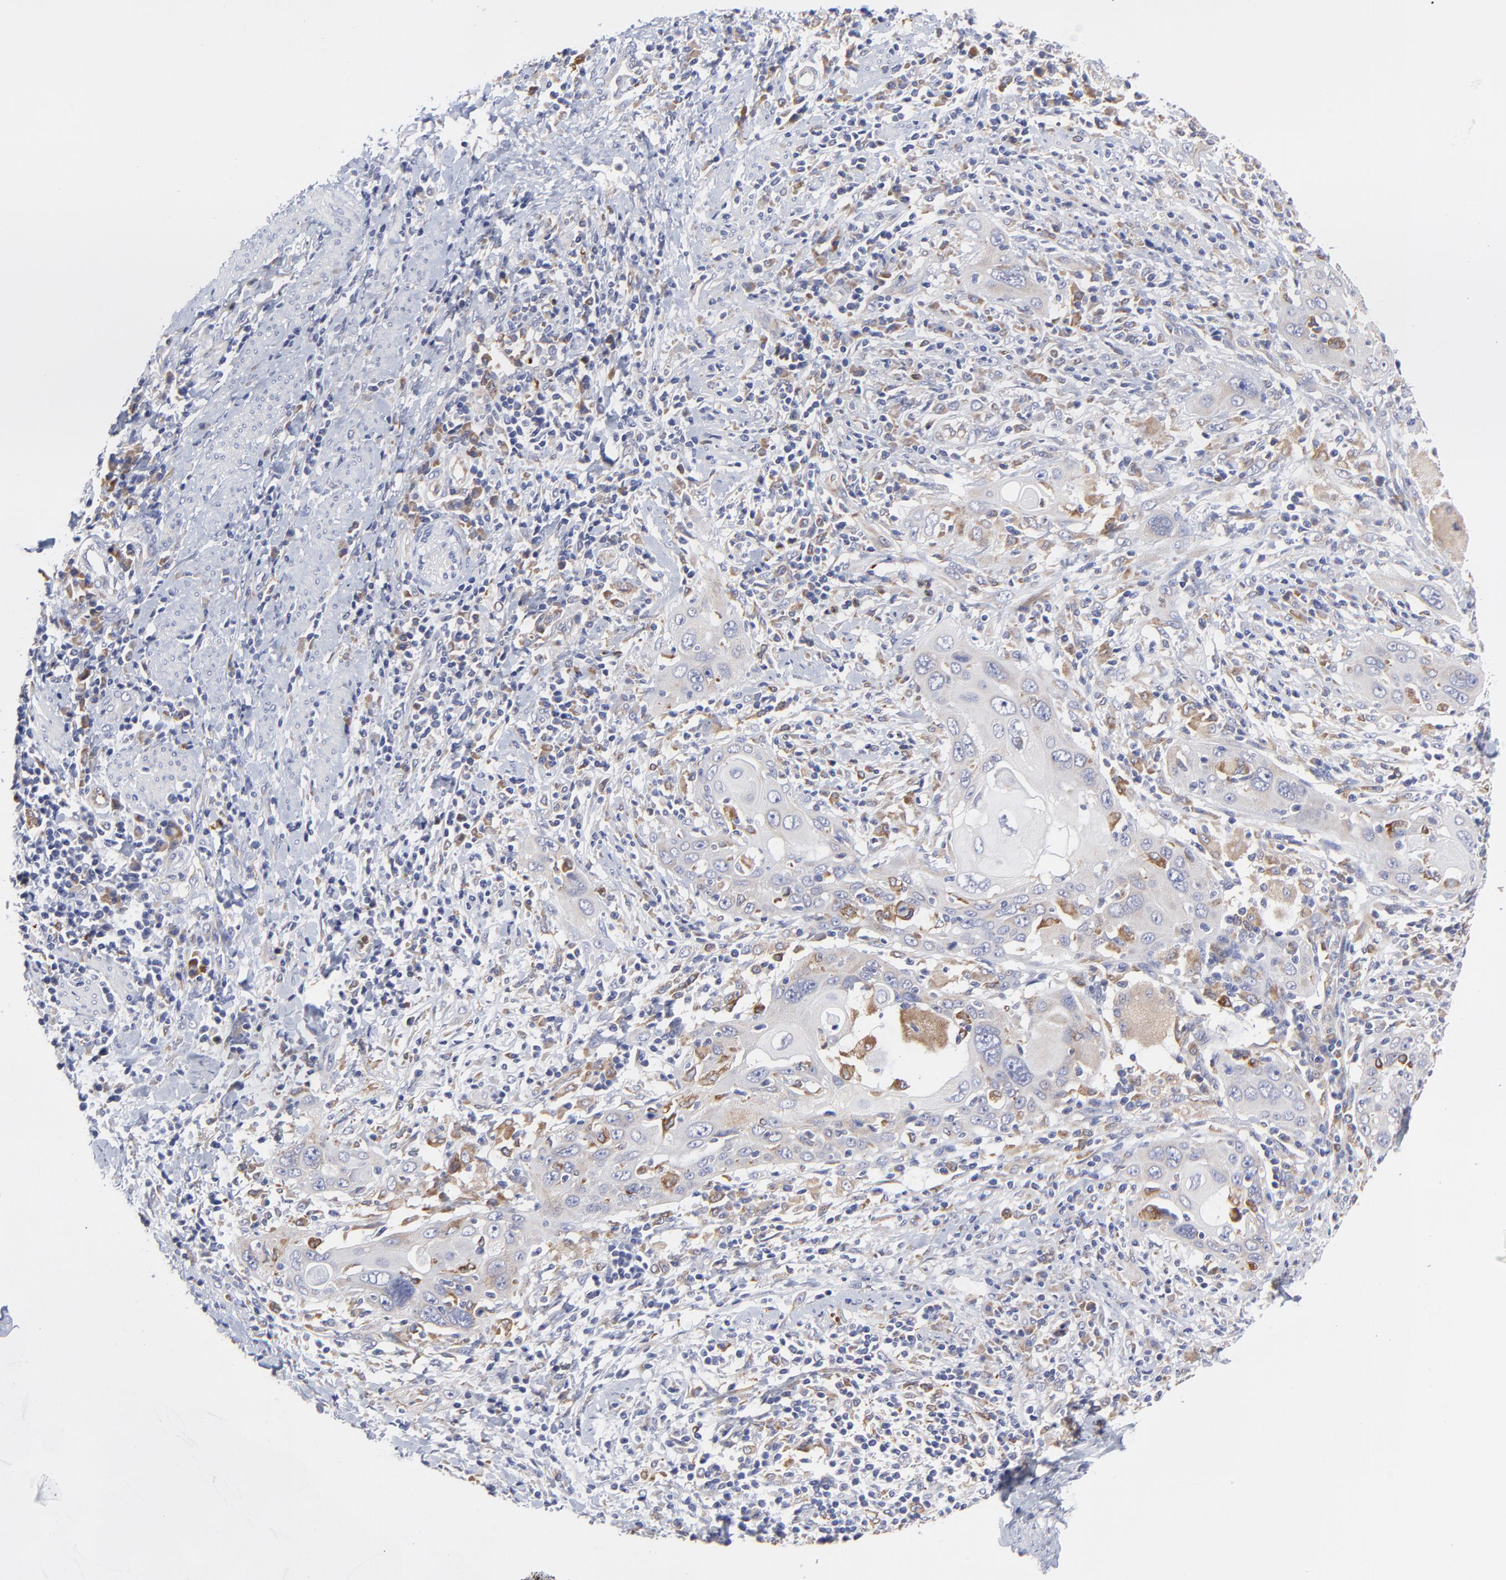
{"staining": {"intensity": "weak", "quantity": "<25%", "location": "cytoplasmic/membranous"}, "tissue": "cervical cancer", "cell_type": "Tumor cells", "image_type": "cancer", "snomed": [{"axis": "morphology", "description": "Squamous cell carcinoma, NOS"}, {"axis": "topography", "description": "Cervix"}], "caption": "High power microscopy image of an IHC histopathology image of cervical cancer (squamous cell carcinoma), revealing no significant staining in tumor cells. (DAB immunohistochemistry (IHC) with hematoxylin counter stain).", "gene": "MOSPD2", "patient": {"sex": "female", "age": 54}}